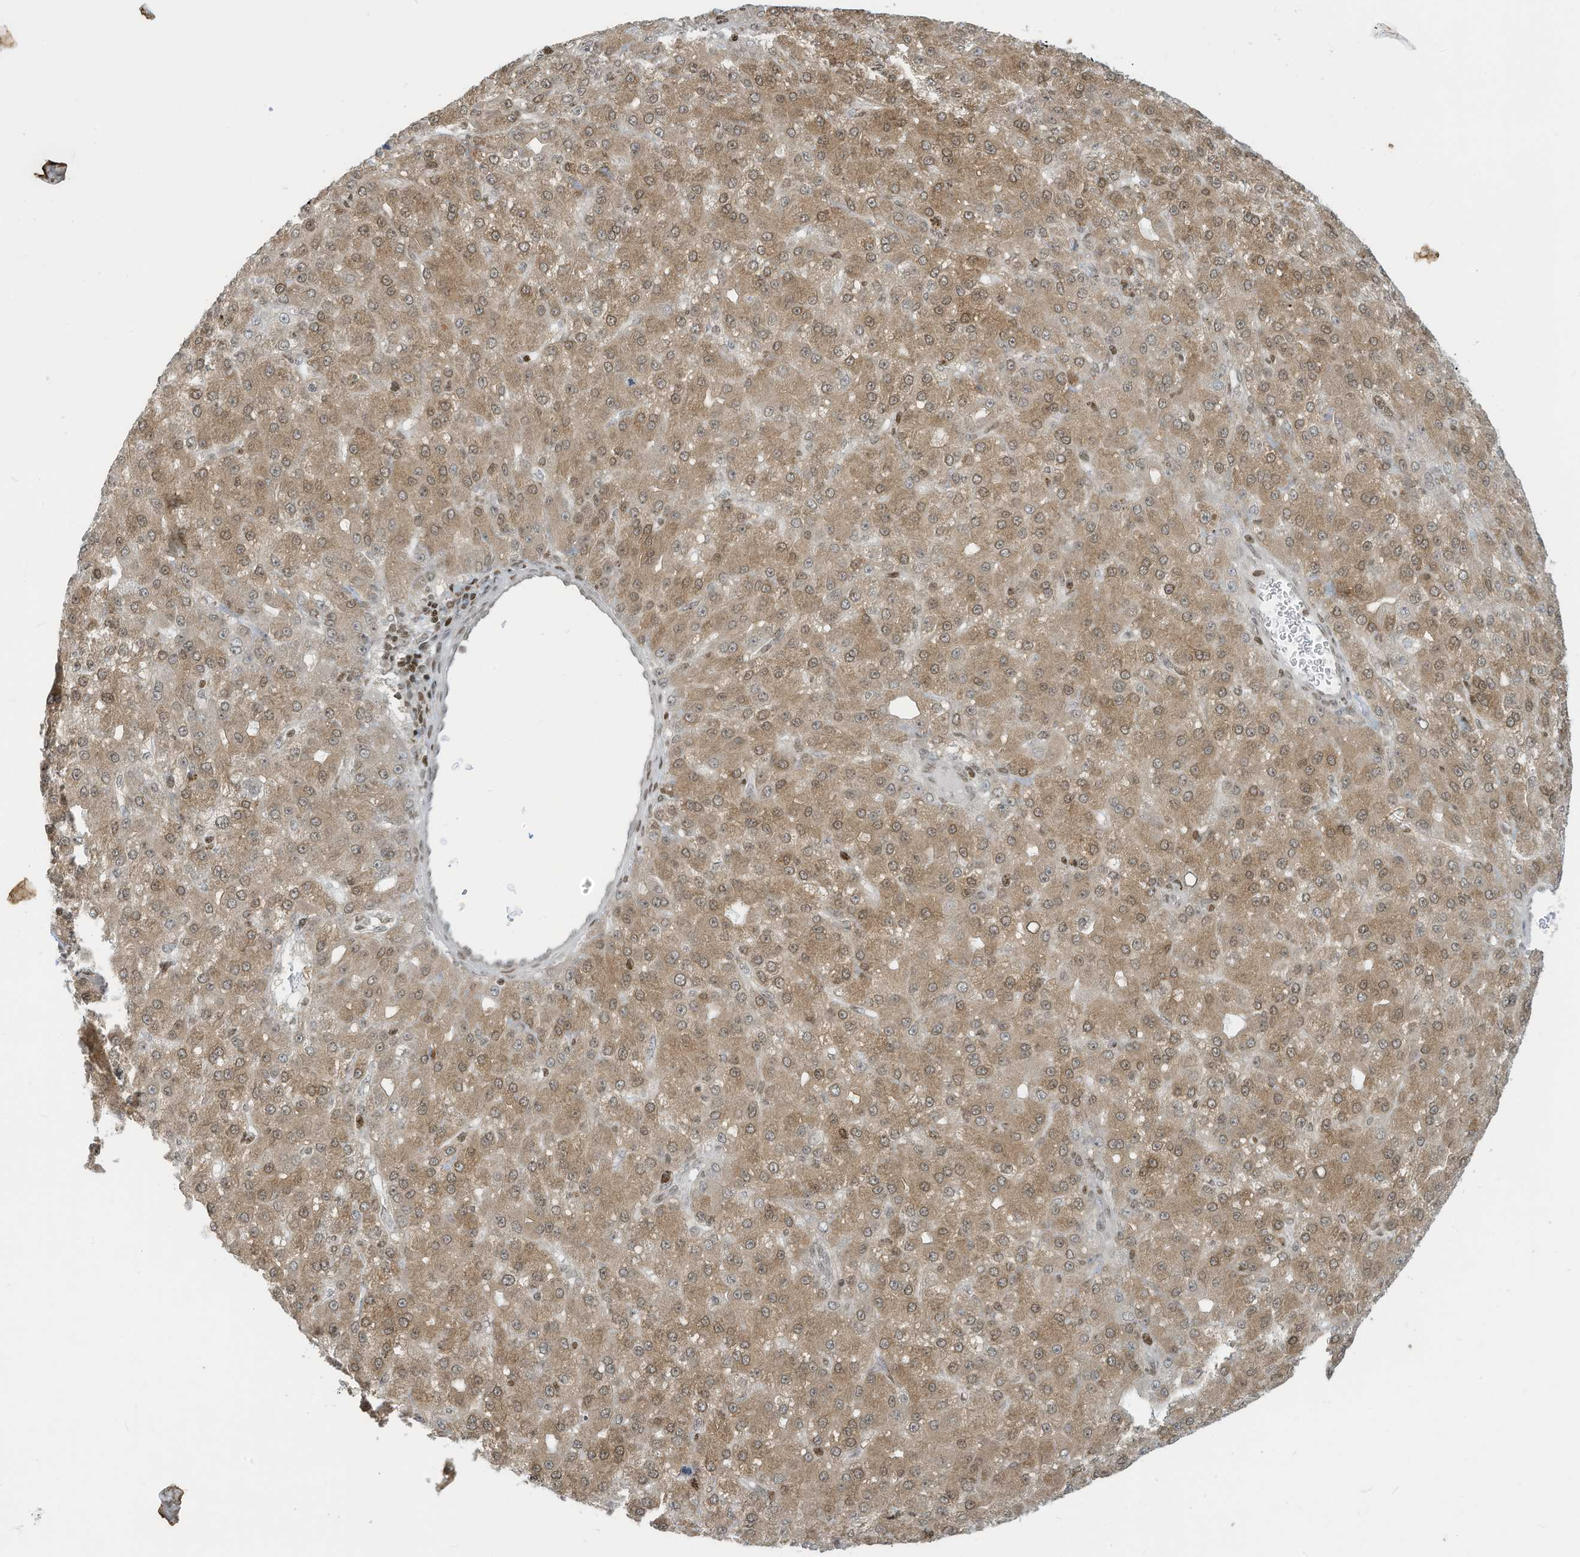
{"staining": {"intensity": "moderate", "quantity": ">75%", "location": "cytoplasmic/membranous,nuclear"}, "tissue": "liver cancer", "cell_type": "Tumor cells", "image_type": "cancer", "snomed": [{"axis": "morphology", "description": "Carcinoma, Hepatocellular, NOS"}, {"axis": "topography", "description": "Liver"}], "caption": "Immunohistochemistry (IHC) staining of liver hepatocellular carcinoma, which exhibits medium levels of moderate cytoplasmic/membranous and nuclear staining in about >75% of tumor cells indicating moderate cytoplasmic/membranous and nuclear protein expression. The staining was performed using DAB (3,3'-diaminobenzidine) (brown) for protein detection and nuclei were counterstained in hematoxylin (blue).", "gene": "ADI1", "patient": {"sex": "male", "age": 67}}